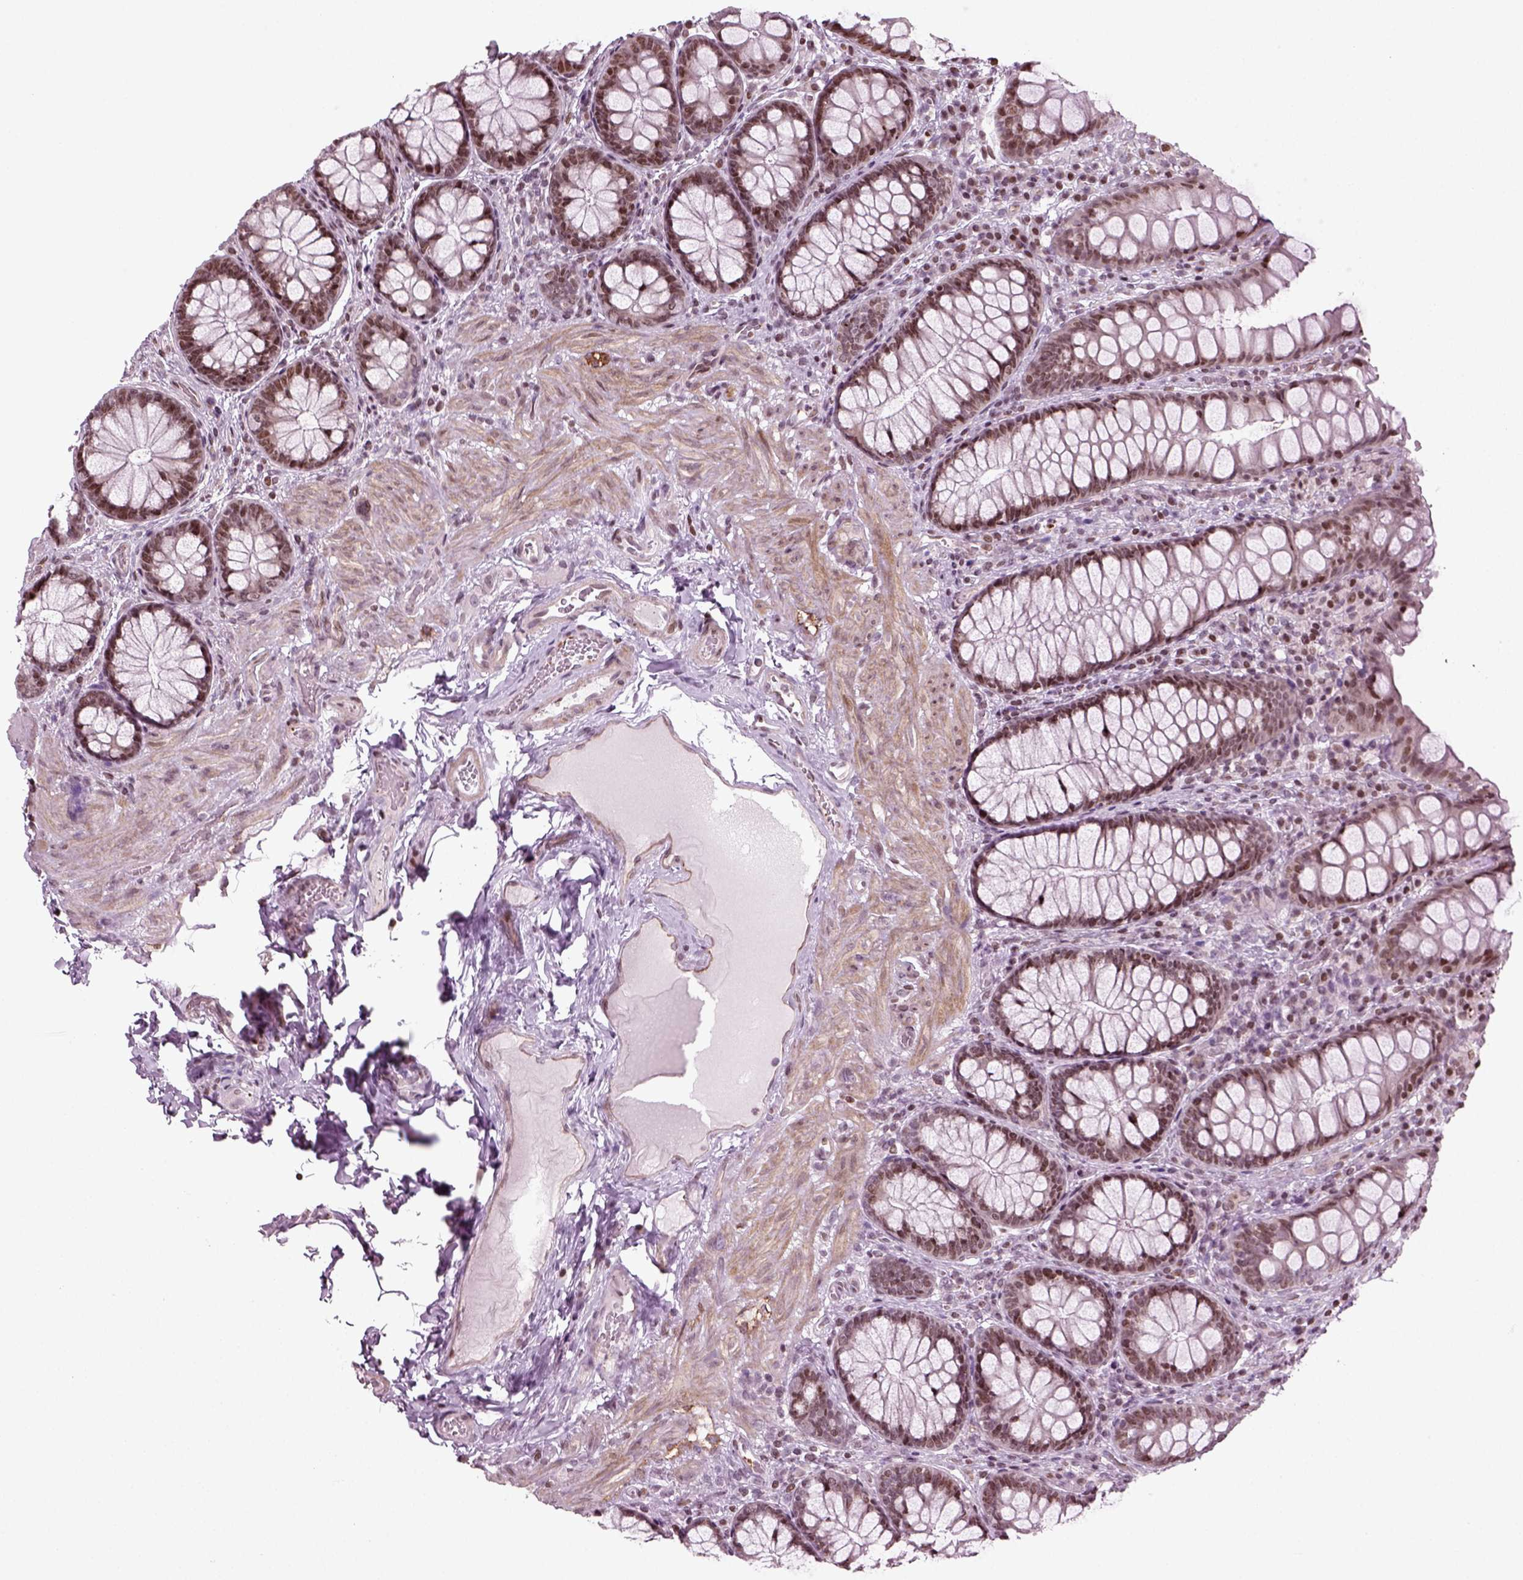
{"staining": {"intensity": "moderate", "quantity": "<25%", "location": "nuclear"}, "tissue": "colon", "cell_type": "Endothelial cells", "image_type": "normal", "snomed": [{"axis": "morphology", "description": "Normal tissue, NOS"}, {"axis": "topography", "description": "Colon"}], "caption": "IHC of normal colon shows low levels of moderate nuclear expression in about <25% of endothelial cells.", "gene": "HEYL", "patient": {"sex": "female", "age": 86}}